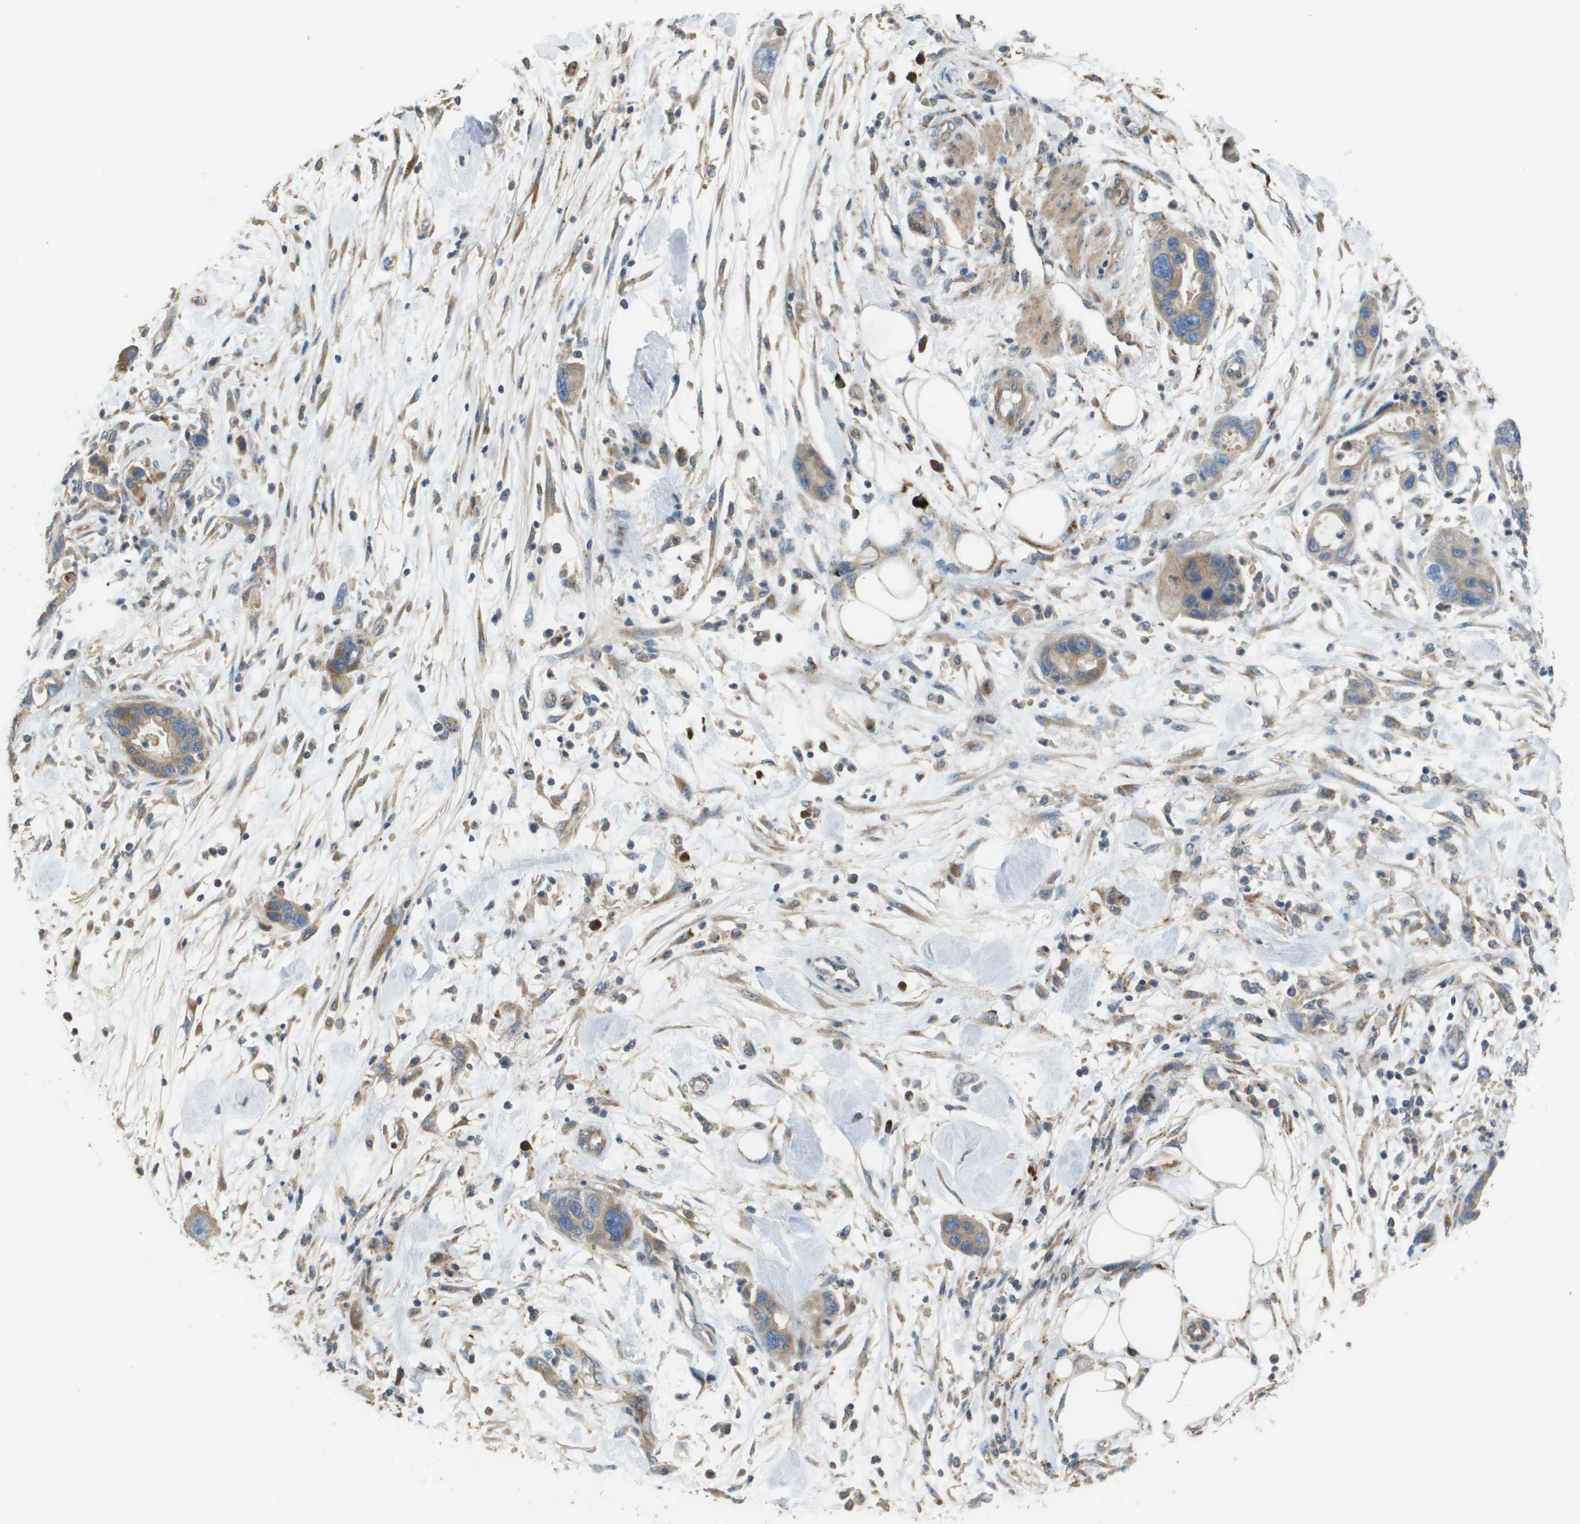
{"staining": {"intensity": "weak", "quantity": ">75%", "location": "cytoplasmic/membranous"}, "tissue": "pancreatic cancer", "cell_type": "Tumor cells", "image_type": "cancer", "snomed": [{"axis": "morphology", "description": "Normal tissue, NOS"}, {"axis": "morphology", "description": "Adenocarcinoma, NOS"}, {"axis": "topography", "description": "Pancreas"}], "caption": "Brown immunohistochemical staining in human pancreatic adenocarcinoma exhibits weak cytoplasmic/membranous expression in about >75% of tumor cells.", "gene": "CASP10", "patient": {"sex": "female", "age": 71}}